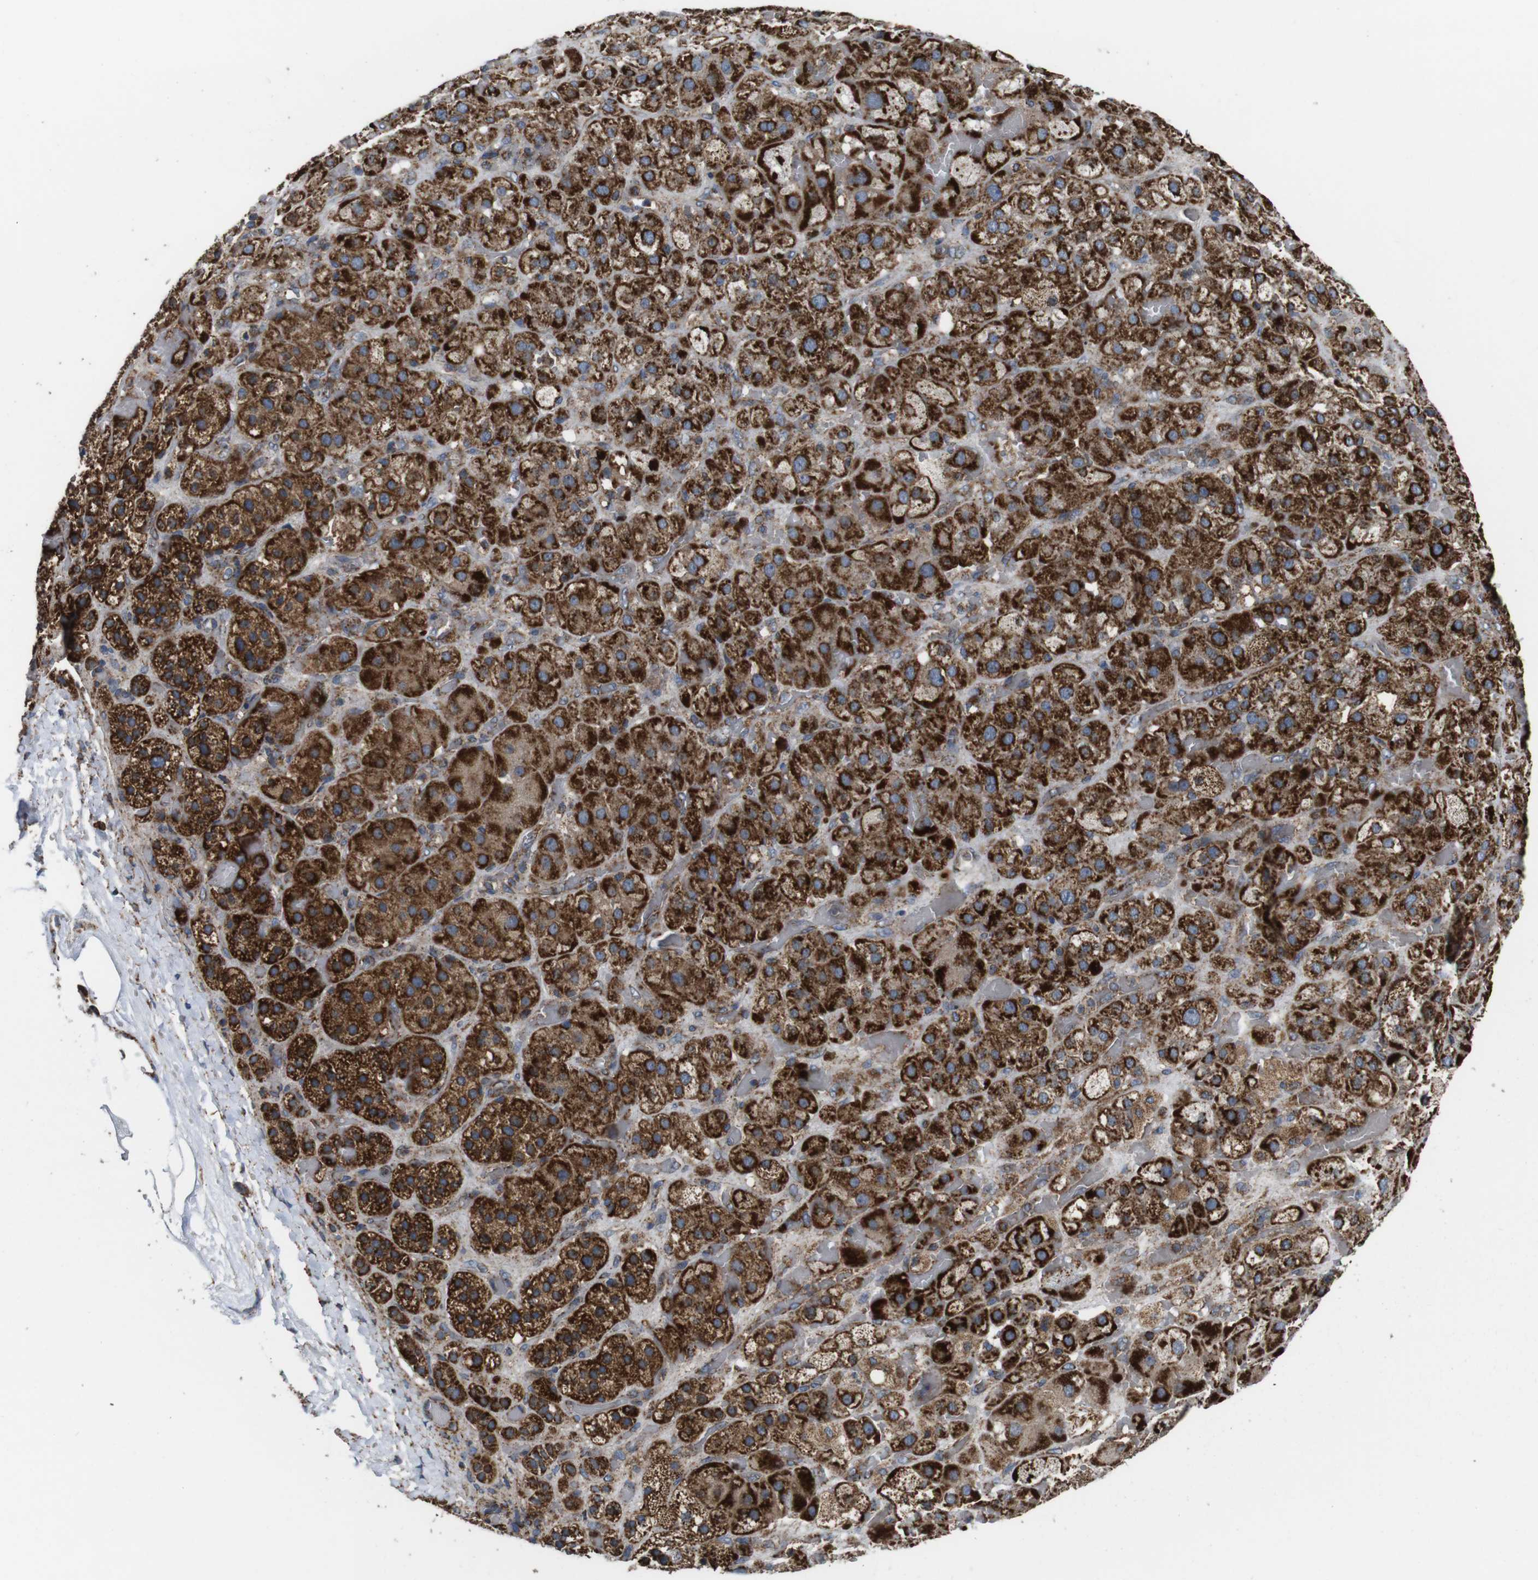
{"staining": {"intensity": "strong", "quantity": ">75%", "location": "cytoplasmic/membranous"}, "tissue": "adrenal gland", "cell_type": "Glandular cells", "image_type": "normal", "snomed": [{"axis": "morphology", "description": "Normal tissue, NOS"}, {"axis": "topography", "description": "Adrenal gland"}], "caption": "Brown immunohistochemical staining in benign human adrenal gland exhibits strong cytoplasmic/membranous positivity in about >75% of glandular cells.", "gene": "HK1", "patient": {"sex": "female", "age": 47}}